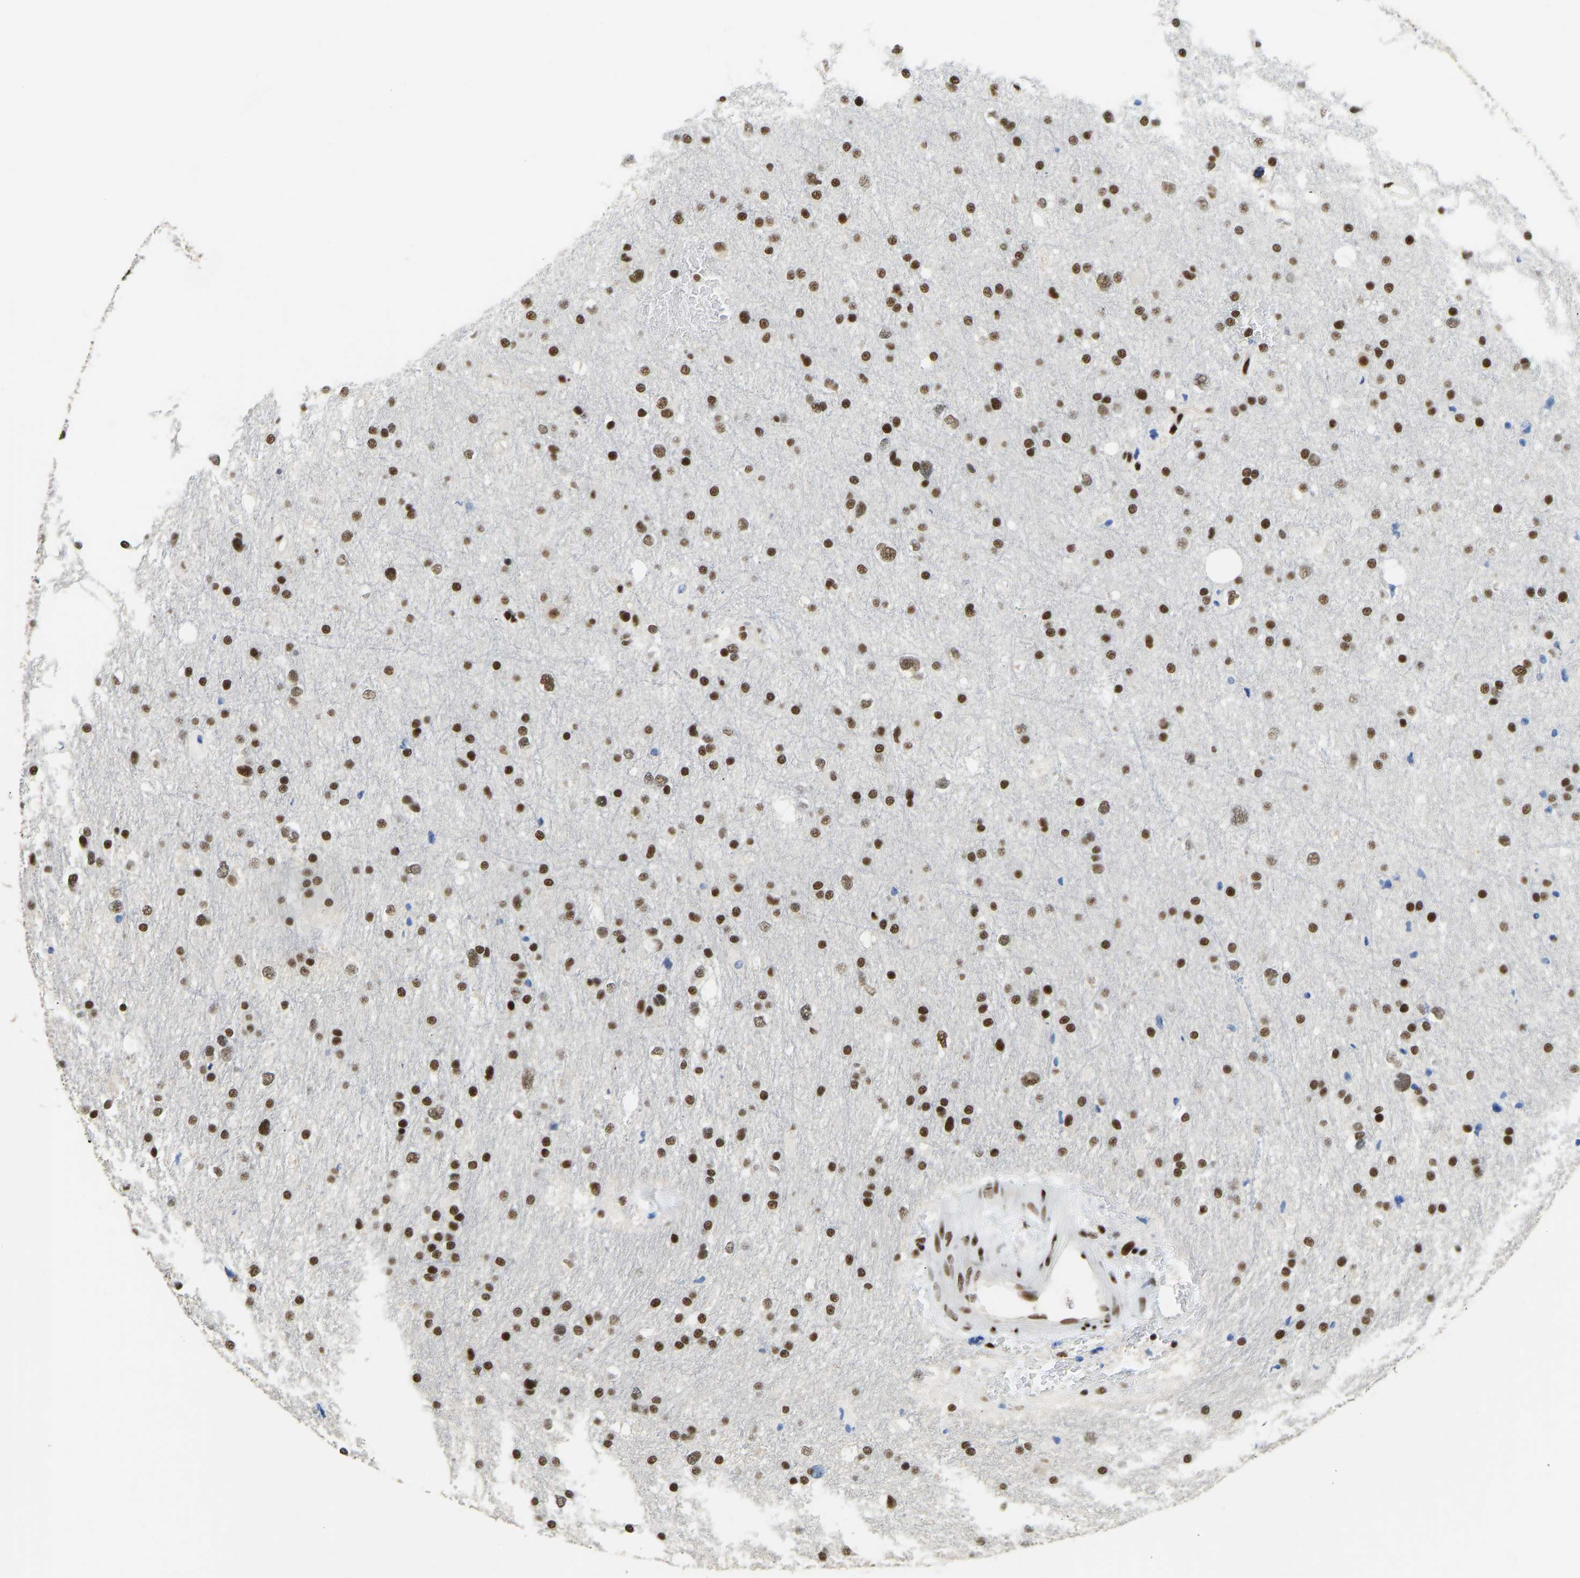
{"staining": {"intensity": "strong", "quantity": ">75%", "location": "nuclear"}, "tissue": "glioma", "cell_type": "Tumor cells", "image_type": "cancer", "snomed": [{"axis": "morphology", "description": "Glioma, malignant, Low grade"}, {"axis": "topography", "description": "Brain"}], "caption": "A high-resolution micrograph shows immunohistochemistry (IHC) staining of glioma, which reveals strong nuclear staining in approximately >75% of tumor cells.", "gene": "FOXK1", "patient": {"sex": "female", "age": 37}}